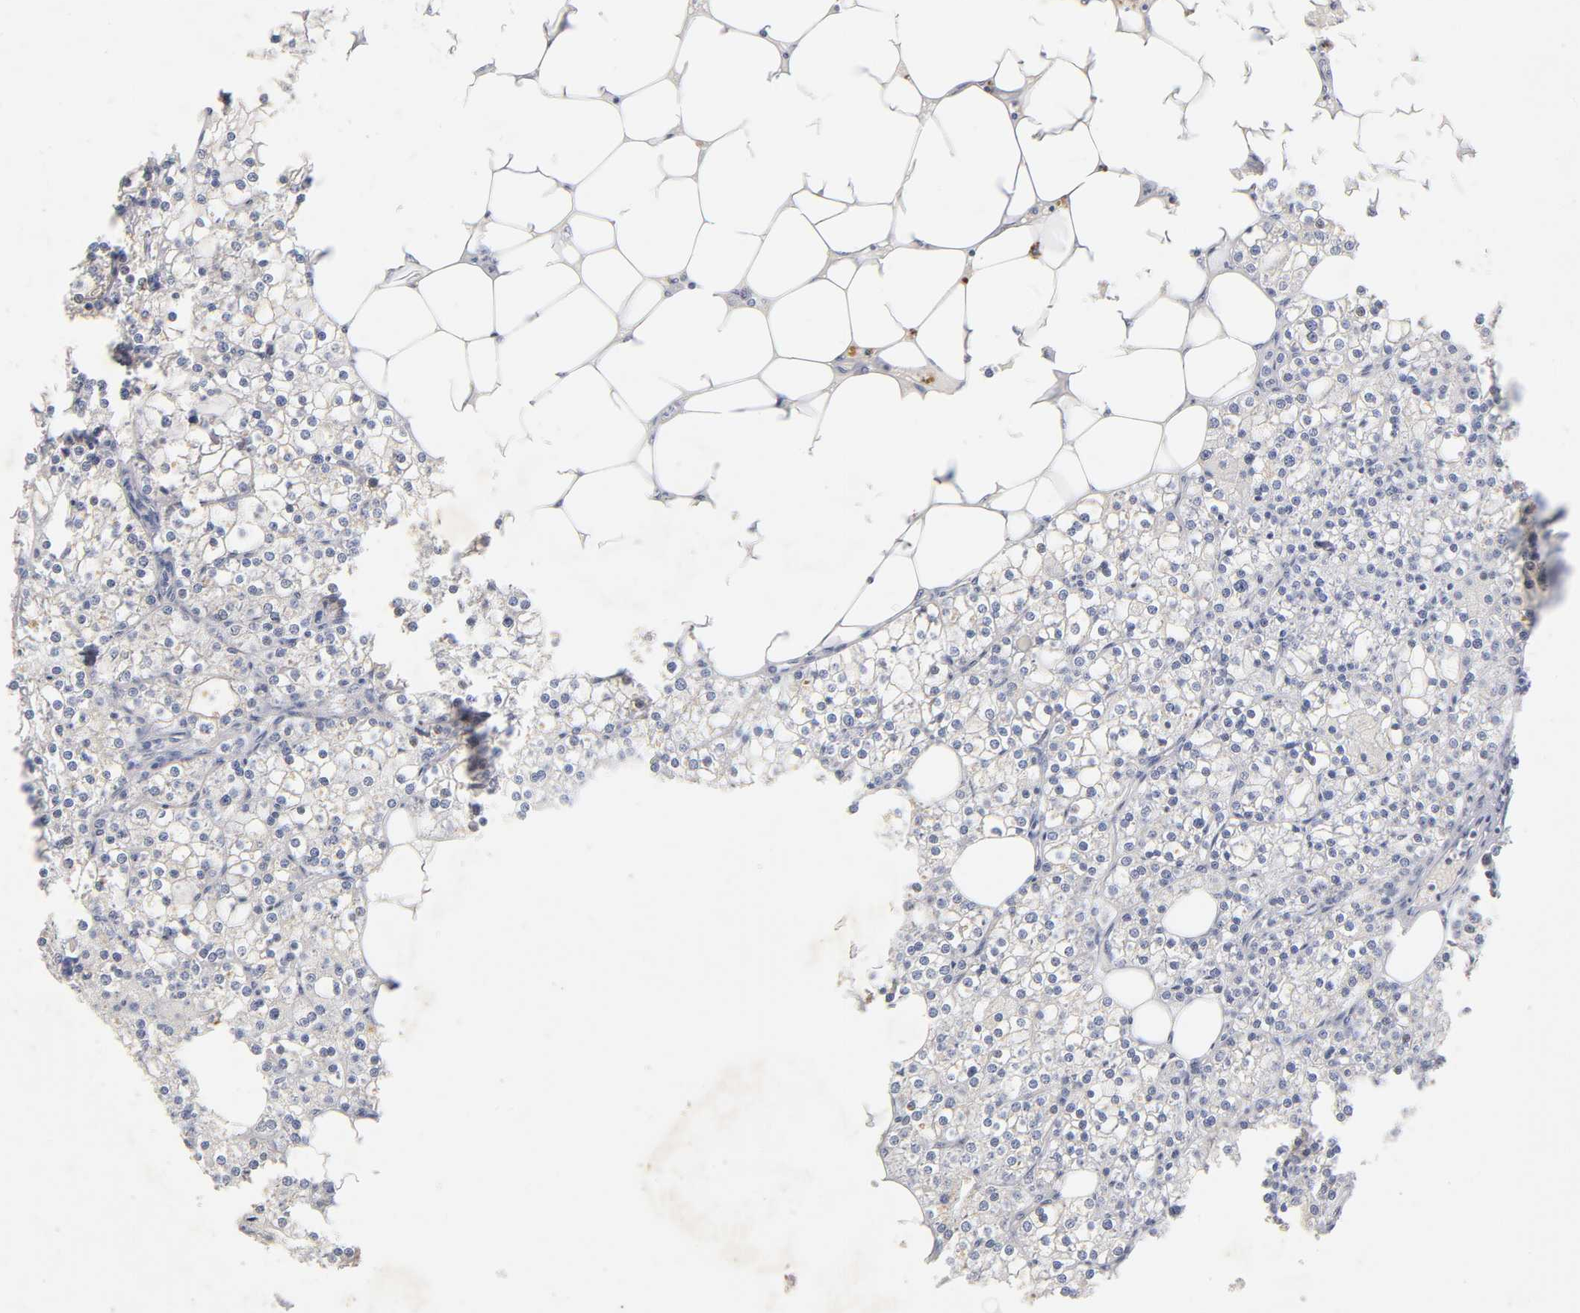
{"staining": {"intensity": "negative", "quantity": "none", "location": "none"}, "tissue": "parathyroid gland", "cell_type": "Glandular cells", "image_type": "normal", "snomed": [{"axis": "morphology", "description": "Normal tissue, NOS"}, {"axis": "topography", "description": "Parathyroid gland"}], "caption": "Immunohistochemistry micrograph of unremarkable parathyroid gland: human parathyroid gland stained with DAB (3,3'-diaminobenzidine) demonstrates no significant protein staining in glandular cells.", "gene": "RUNX1", "patient": {"sex": "female", "age": 63}}